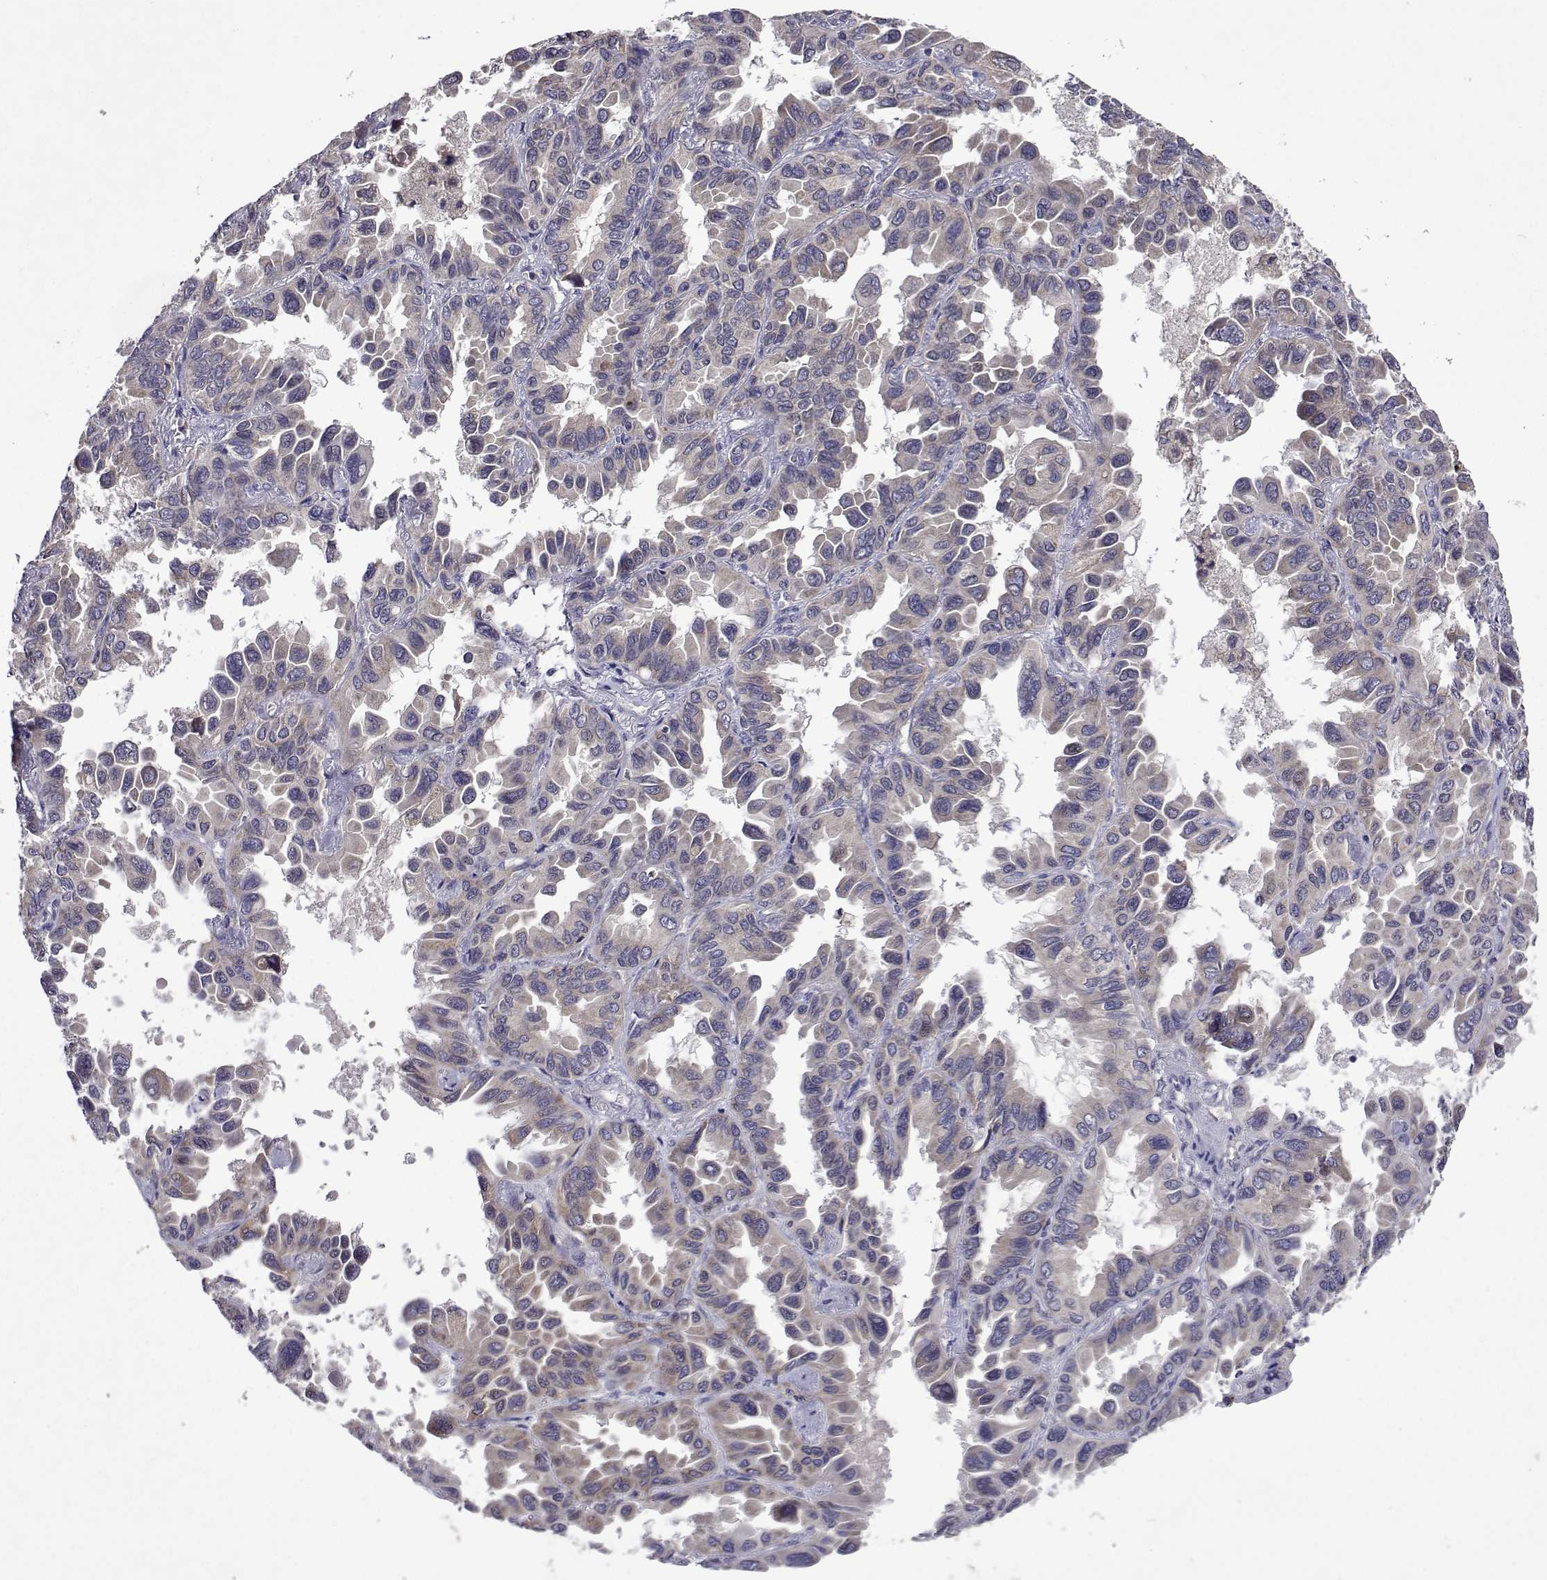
{"staining": {"intensity": "negative", "quantity": "none", "location": "none"}, "tissue": "lung cancer", "cell_type": "Tumor cells", "image_type": "cancer", "snomed": [{"axis": "morphology", "description": "Adenocarcinoma, NOS"}, {"axis": "topography", "description": "Lung"}], "caption": "The IHC image has no significant expression in tumor cells of adenocarcinoma (lung) tissue. (Stains: DAB immunohistochemistry with hematoxylin counter stain, Microscopy: brightfield microscopy at high magnification).", "gene": "TARBP2", "patient": {"sex": "male", "age": 64}}